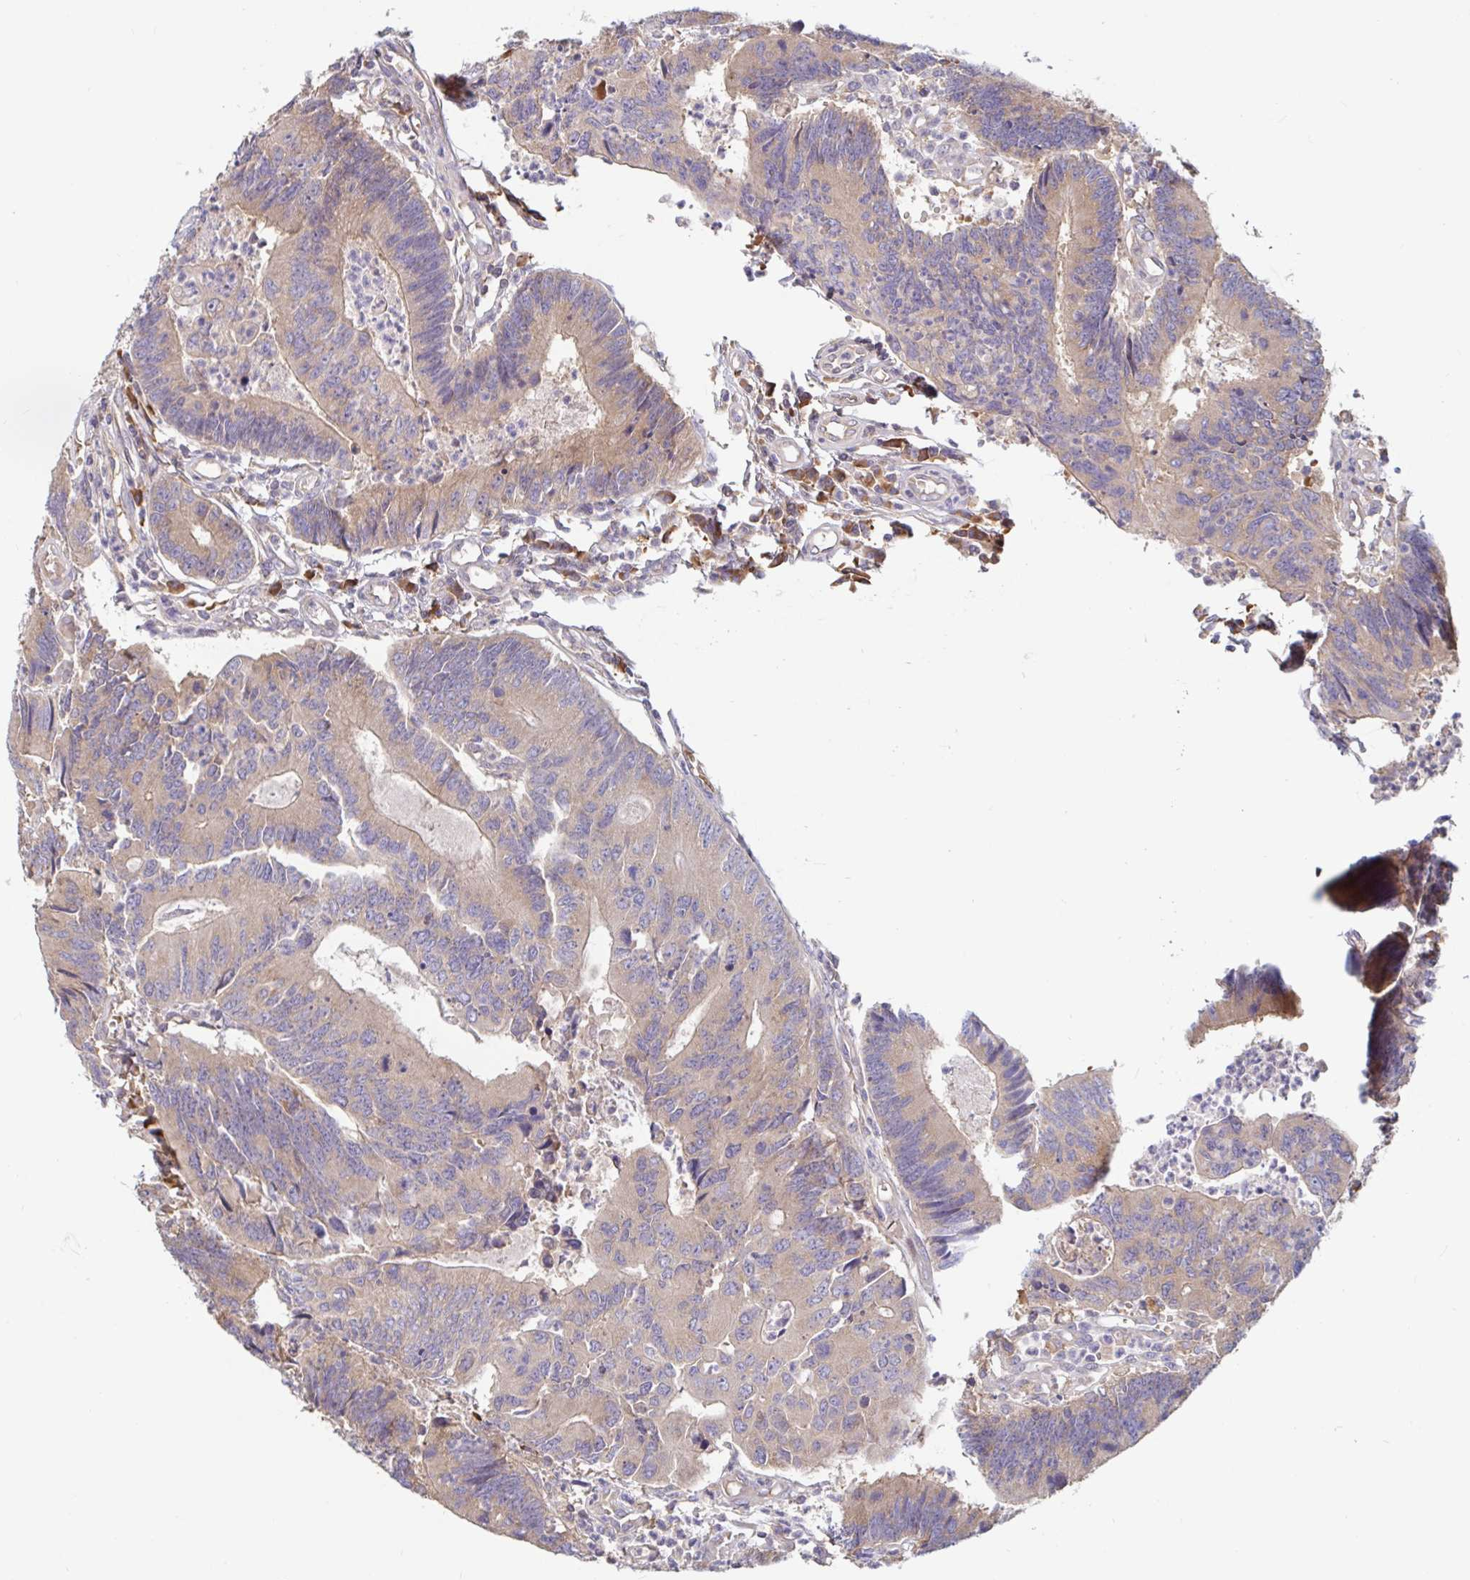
{"staining": {"intensity": "weak", "quantity": "25%-75%", "location": "cytoplasmic/membranous"}, "tissue": "colorectal cancer", "cell_type": "Tumor cells", "image_type": "cancer", "snomed": [{"axis": "morphology", "description": "Adenocarcinoma, NOS"}, {"axis": "topography", "description": "Colon"}], "caption": "Protein expression analysis of human adenocarcinoma (colorectal) reveals weak cytoplasmic/membranous positivity in approximately 25%-75% of tumor cells.", "gene": "LARP1", "patient": {"sex": "female", "age": 67}}